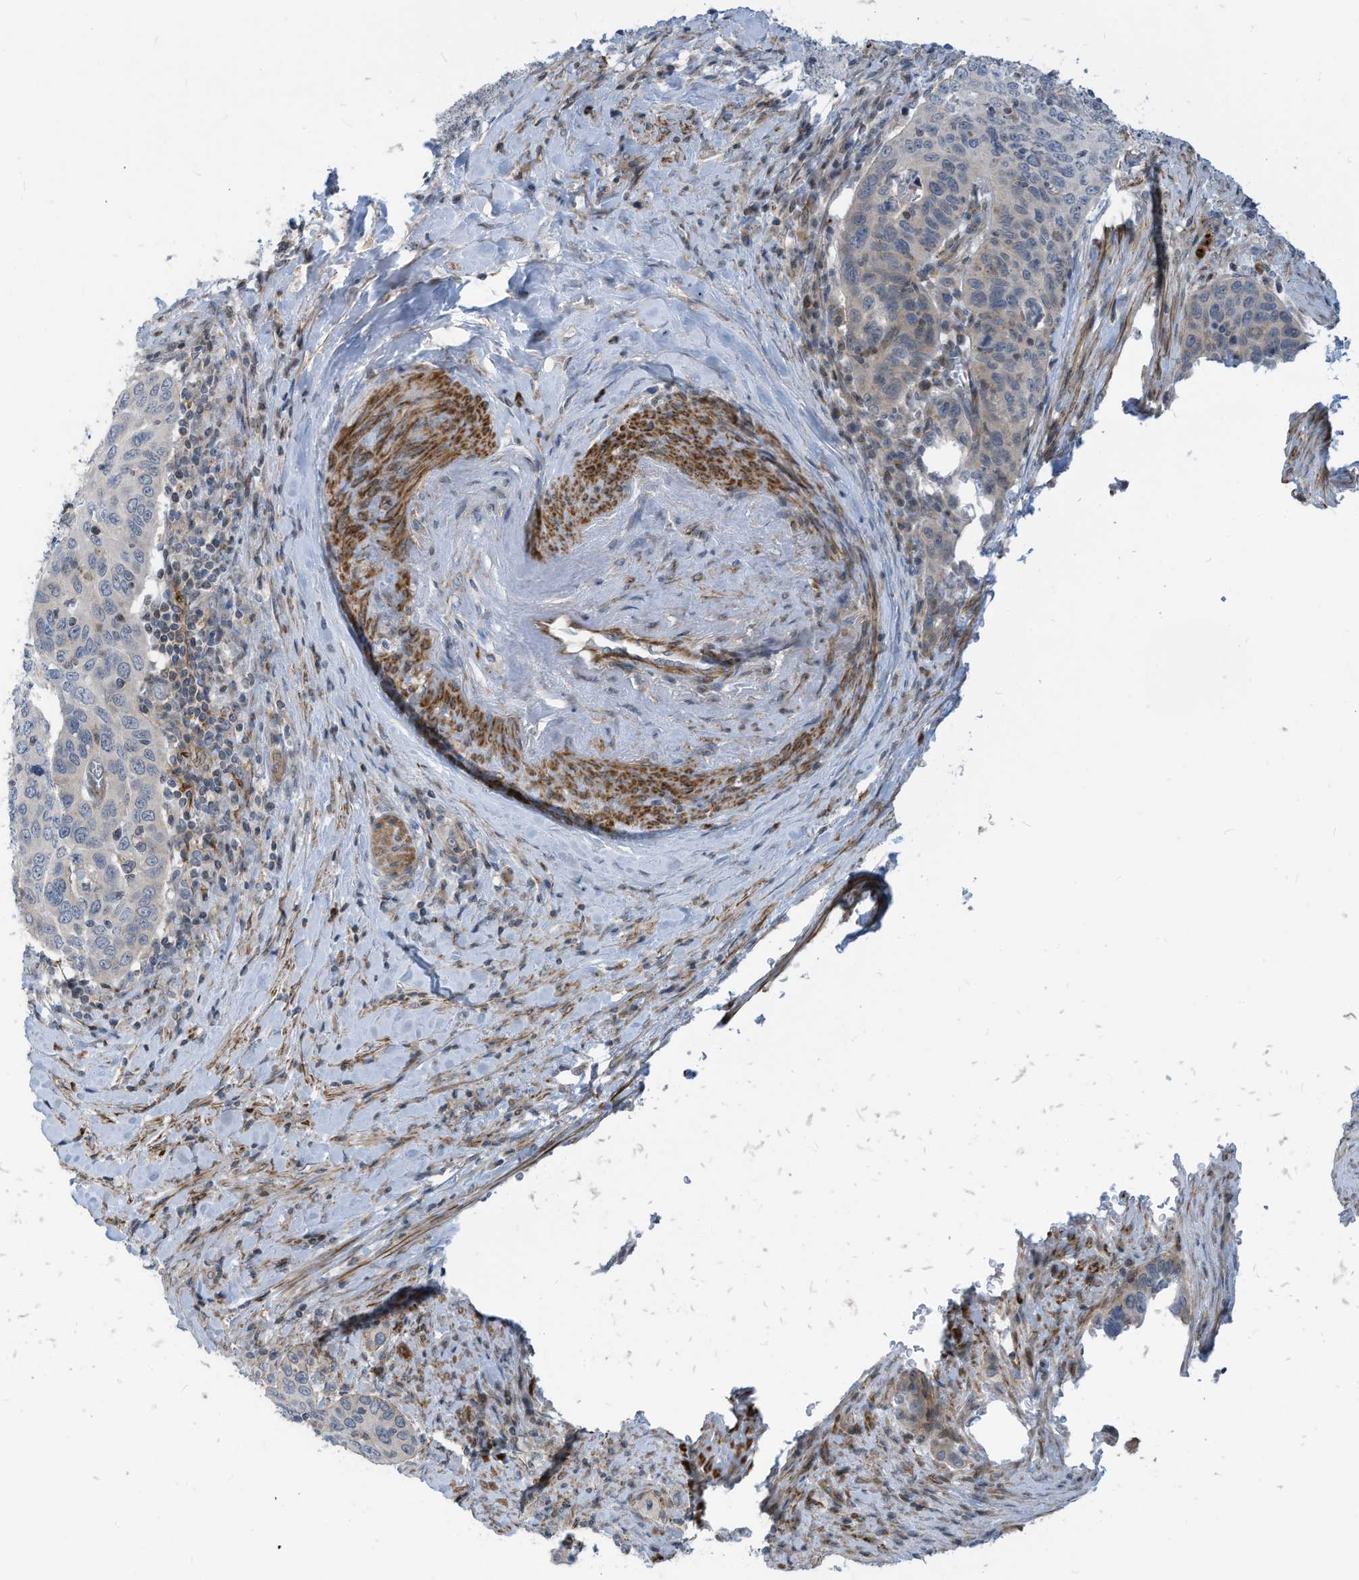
{"staining": {"intensity": "negative", "quantity": "none", "location": "none"}, "tissue": "cervical cancer", "cell_type": "Tumor cells", "image_type": "cancer", "snomed": [{"axis": "morphology", "description": "Squamous cell carcinoma, NOS"}, {"axis": "topography", "description": "Cervix"}], "caption": "DAB (3,3'-diaminobenzidine) immunohistochemical staining of cervical squamous cell carcinoma exhibits no significant positivity in tumor cells.", "gene": "GPATCH3", "patient": {"sex": "female", "age": 60}}